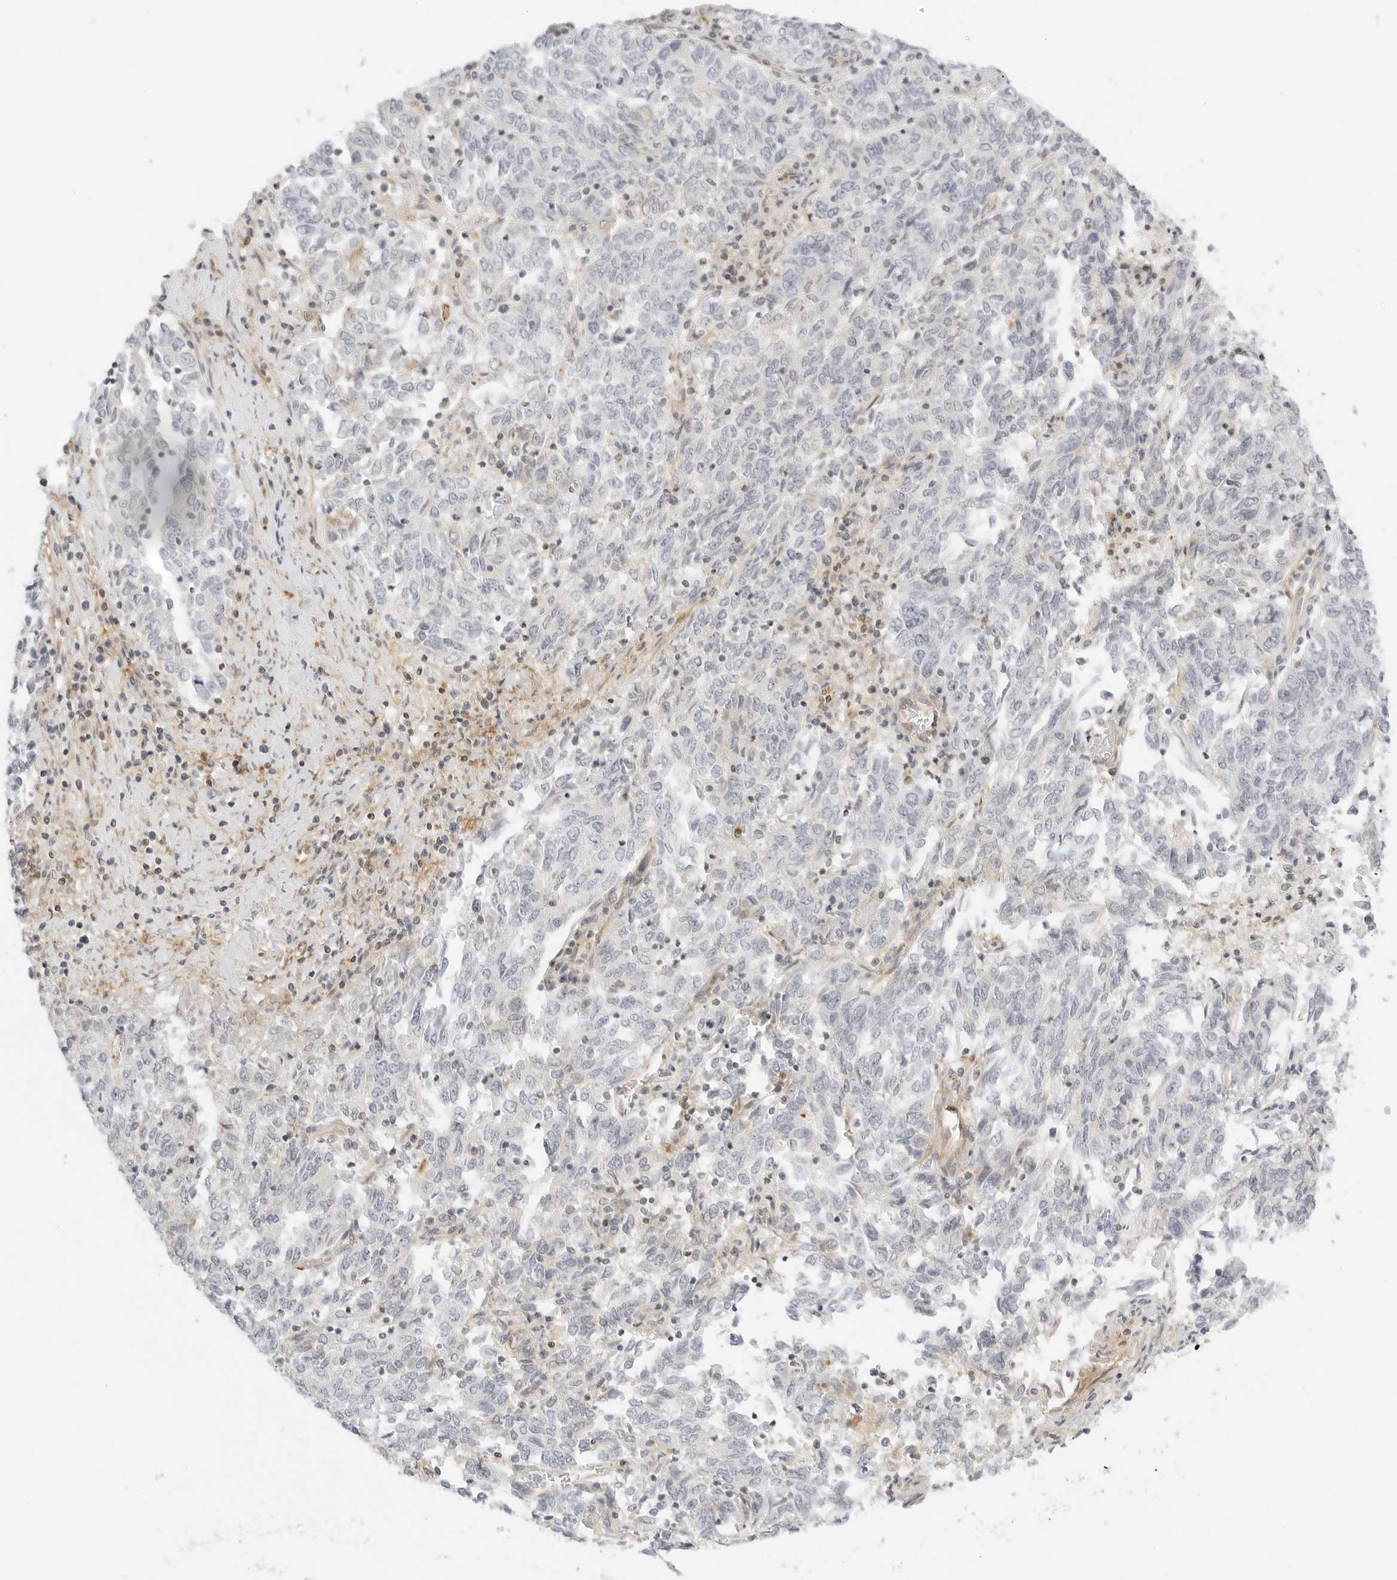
{"staining": {"intensity": "negative", "quantity": "none", "location": "none"}, "tissue": "endometrial cancer", "cell_type": "Tumor cells", "image_type": "cancer", "snomed": [{"axis": "morphology", "description": "Adenocarcinoma, NOS"}, {"axis": "topography", "description": "Endometrium"}], "caption": "This is an IHC photomicrograph of endometrial adenocarcinoma. There is no positivity in tumor cells.", "gene": "OSCP1", "patient": {"sex": "female", "age": 80}}